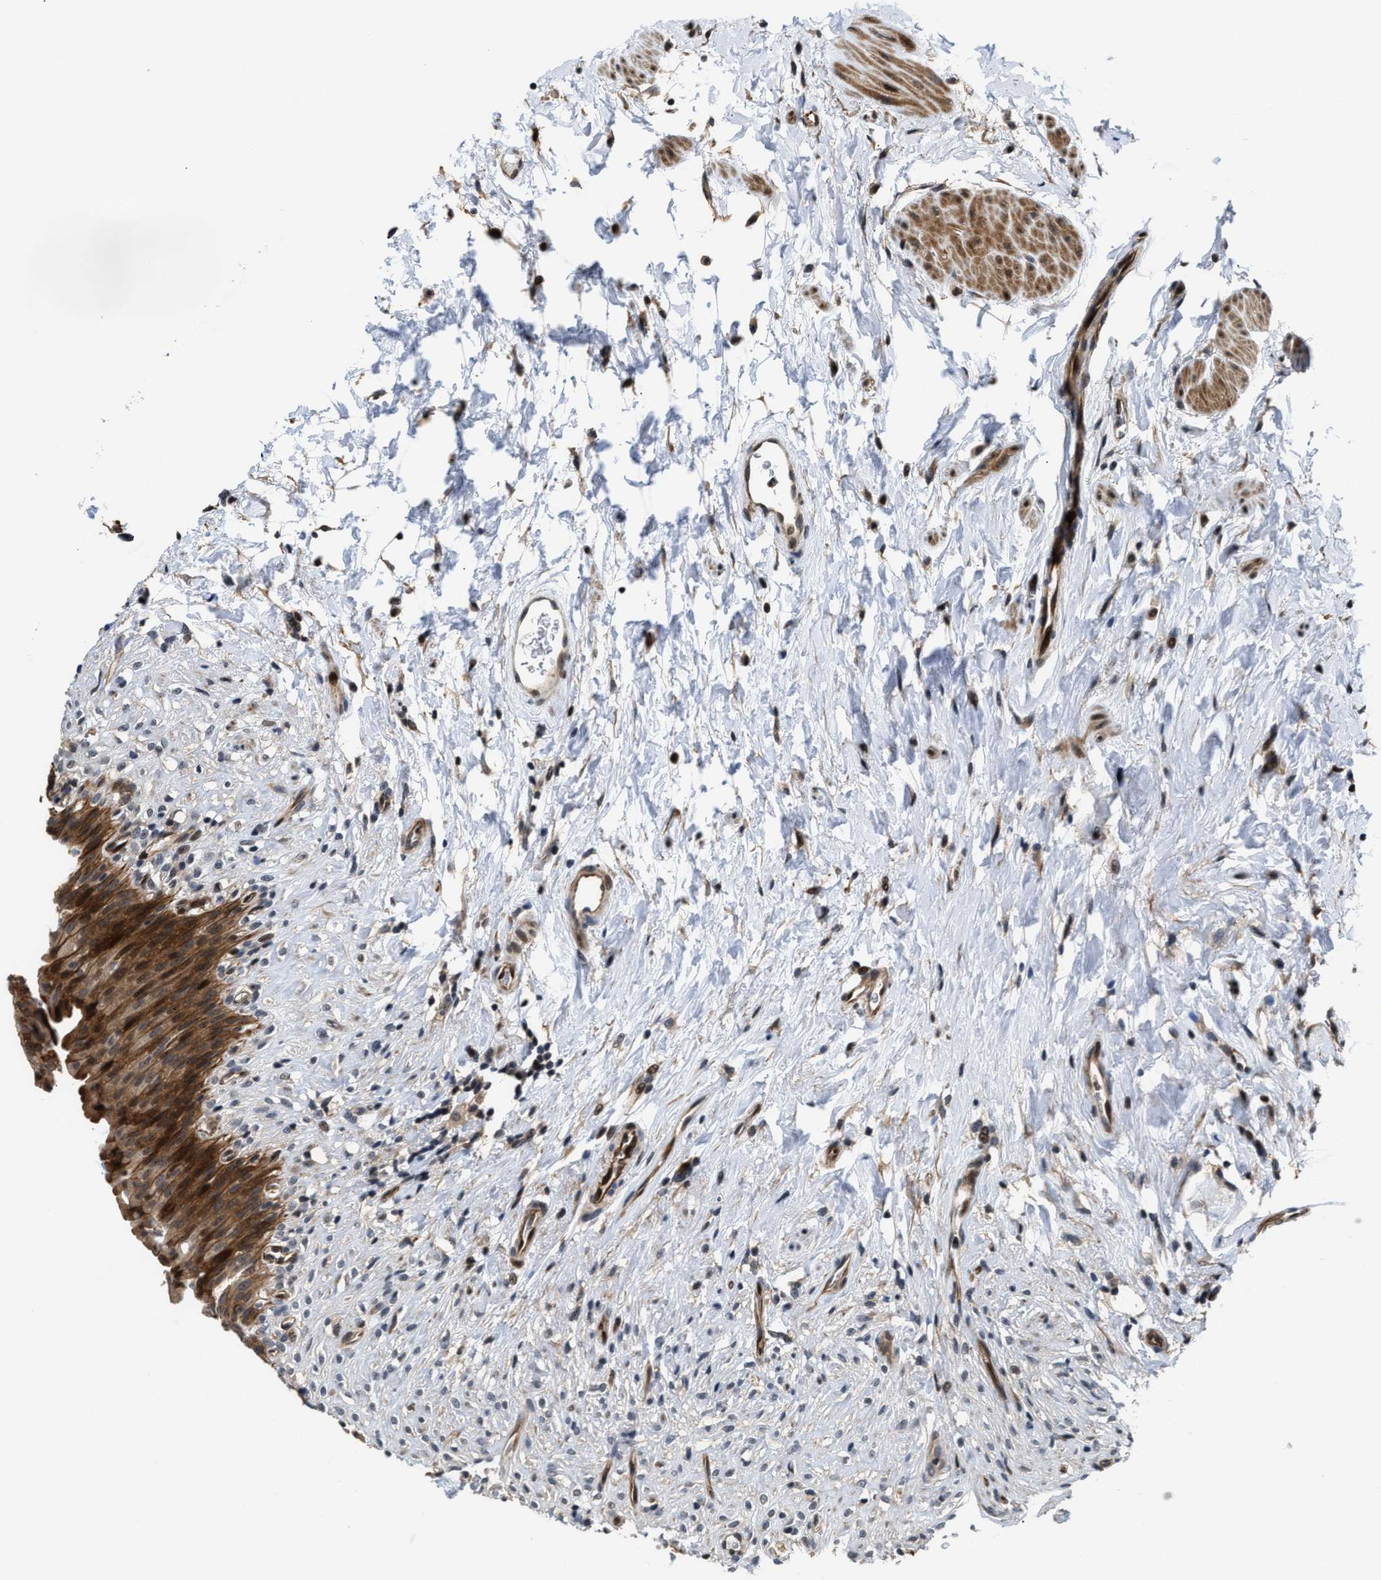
{"staining": {"intensity": "moderate", "quantity": ">75%", "location": "cytoplasmic/membranous,nuclear"}, "tissue": "urinary bladder", "cell_type": "Urothelial cells", "image_type": "normal", "snomed": [{"axis": "morphology", "description": "Normal tissue, NOS"}, {"axis": "topography", "description": "Urinary bladder"}], "caption": "Urothelial cells demonstrate moderate cytoplasmic/membranous,nuclear expression in about >75% of cells in benign urinary bladder. The staining was performed using DAB (3,3'-diaminobenzidine), with brown indicating positive protein expression. Nuclei are stained blue with hematoxylin.", "gene": "ALDH3A2", "patient": {"sex": "female", "age": 79}}